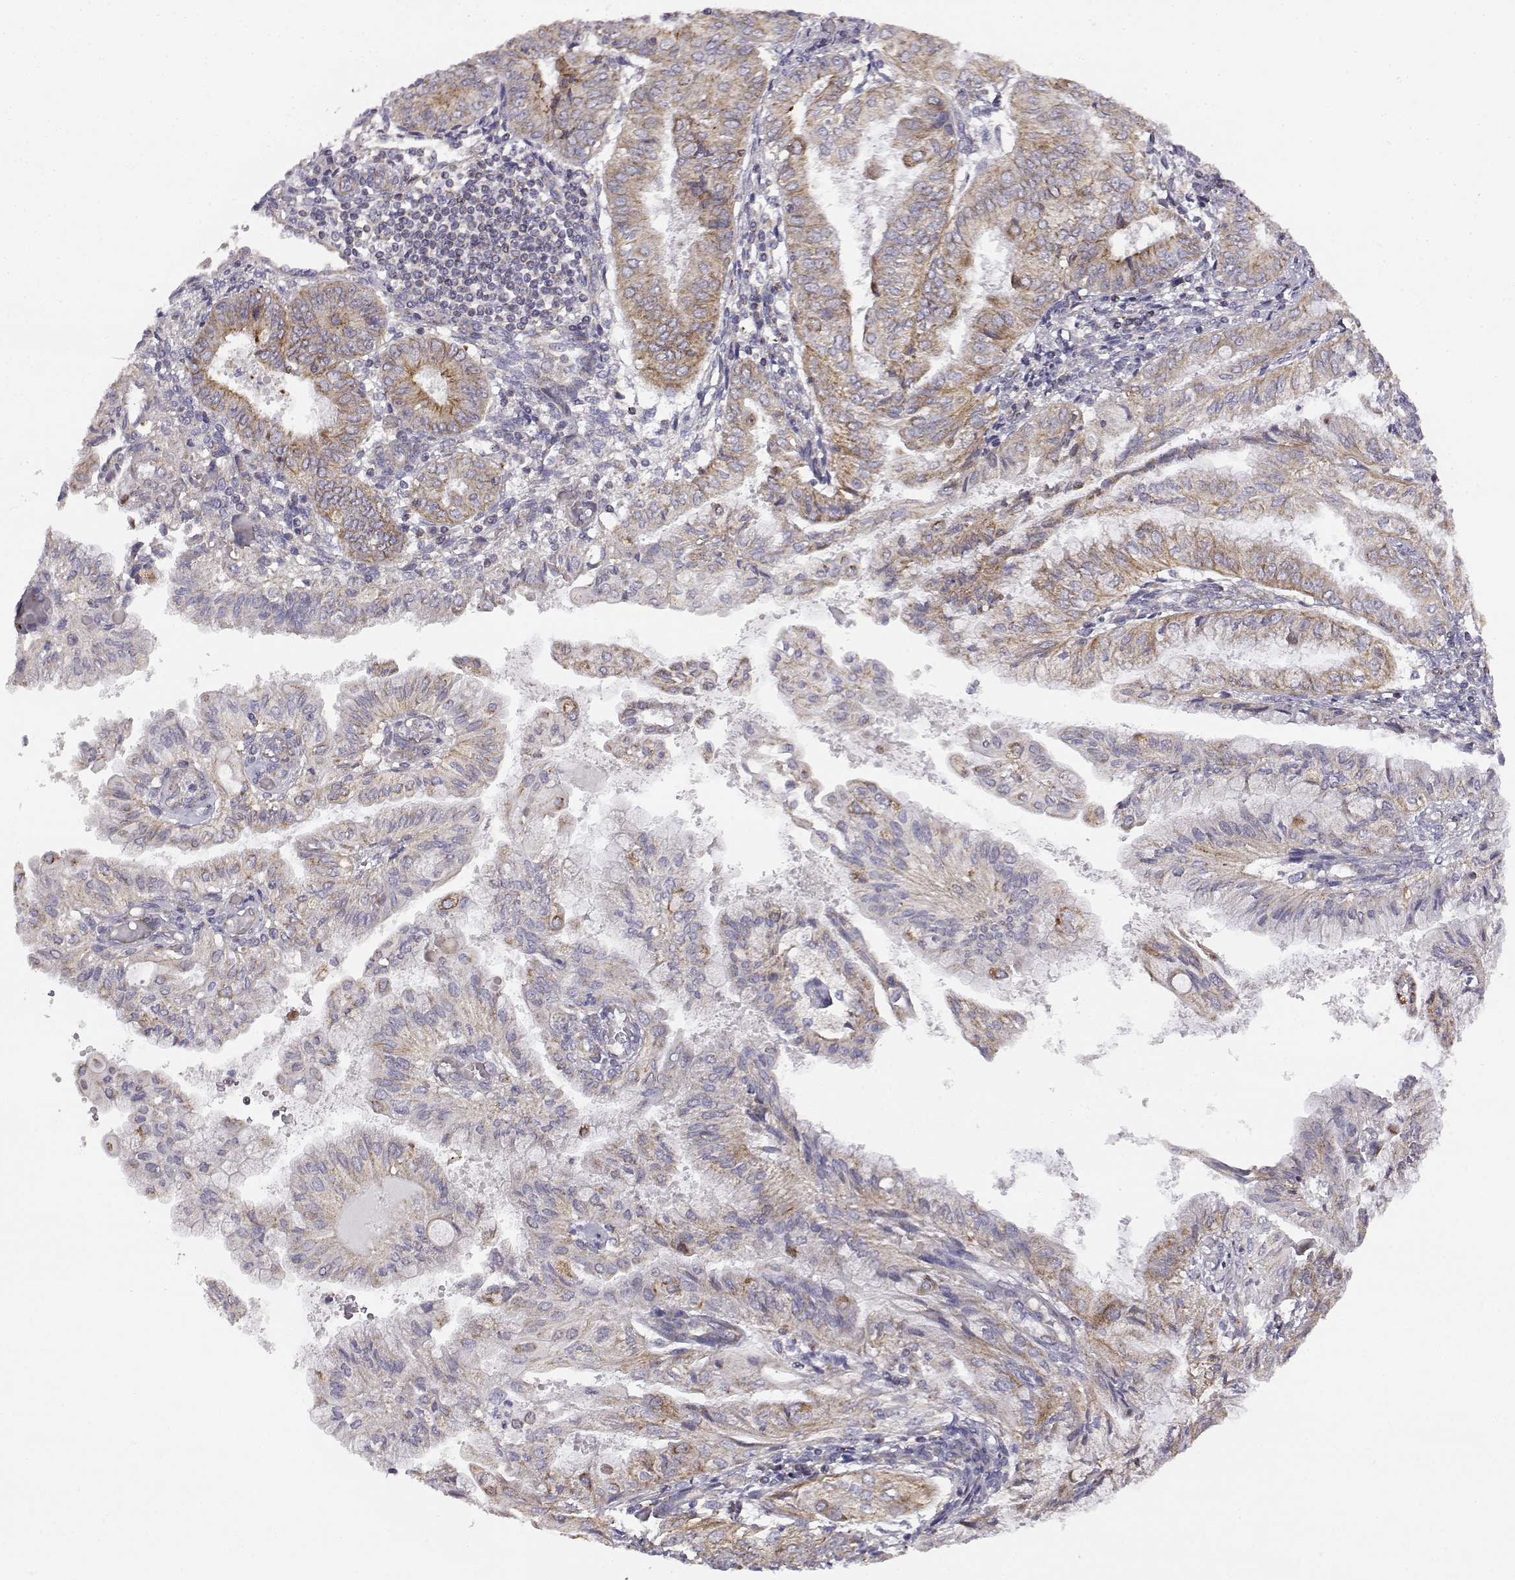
{"staining": {"intensity": "moderate", "quantity": "<25%", "location": "cytoplasmic/membranous"}, "tissue": "endometrial cancer", "cell_type": "Tumor cells", "image_type": "cancer", "snomed": [{"axis": "morphology", "description": "Adenocarcinoma, NOS"}, {"axis": "topography", "description": "Endometrium"}], "caption": "Immunohistochemistry image of neoplastic tissue: endometrial cancer (adenocarcinoma) stained using immunohistochemistry (IHC) exhibits low levels of moderate protein expression localized specifically in the cytoplasmic/membranous of tumor cells, appearing as a cytoplasmic/membranous brown color.", "gene": "DDC", "patient": {"sex": "female", "age": 68}}